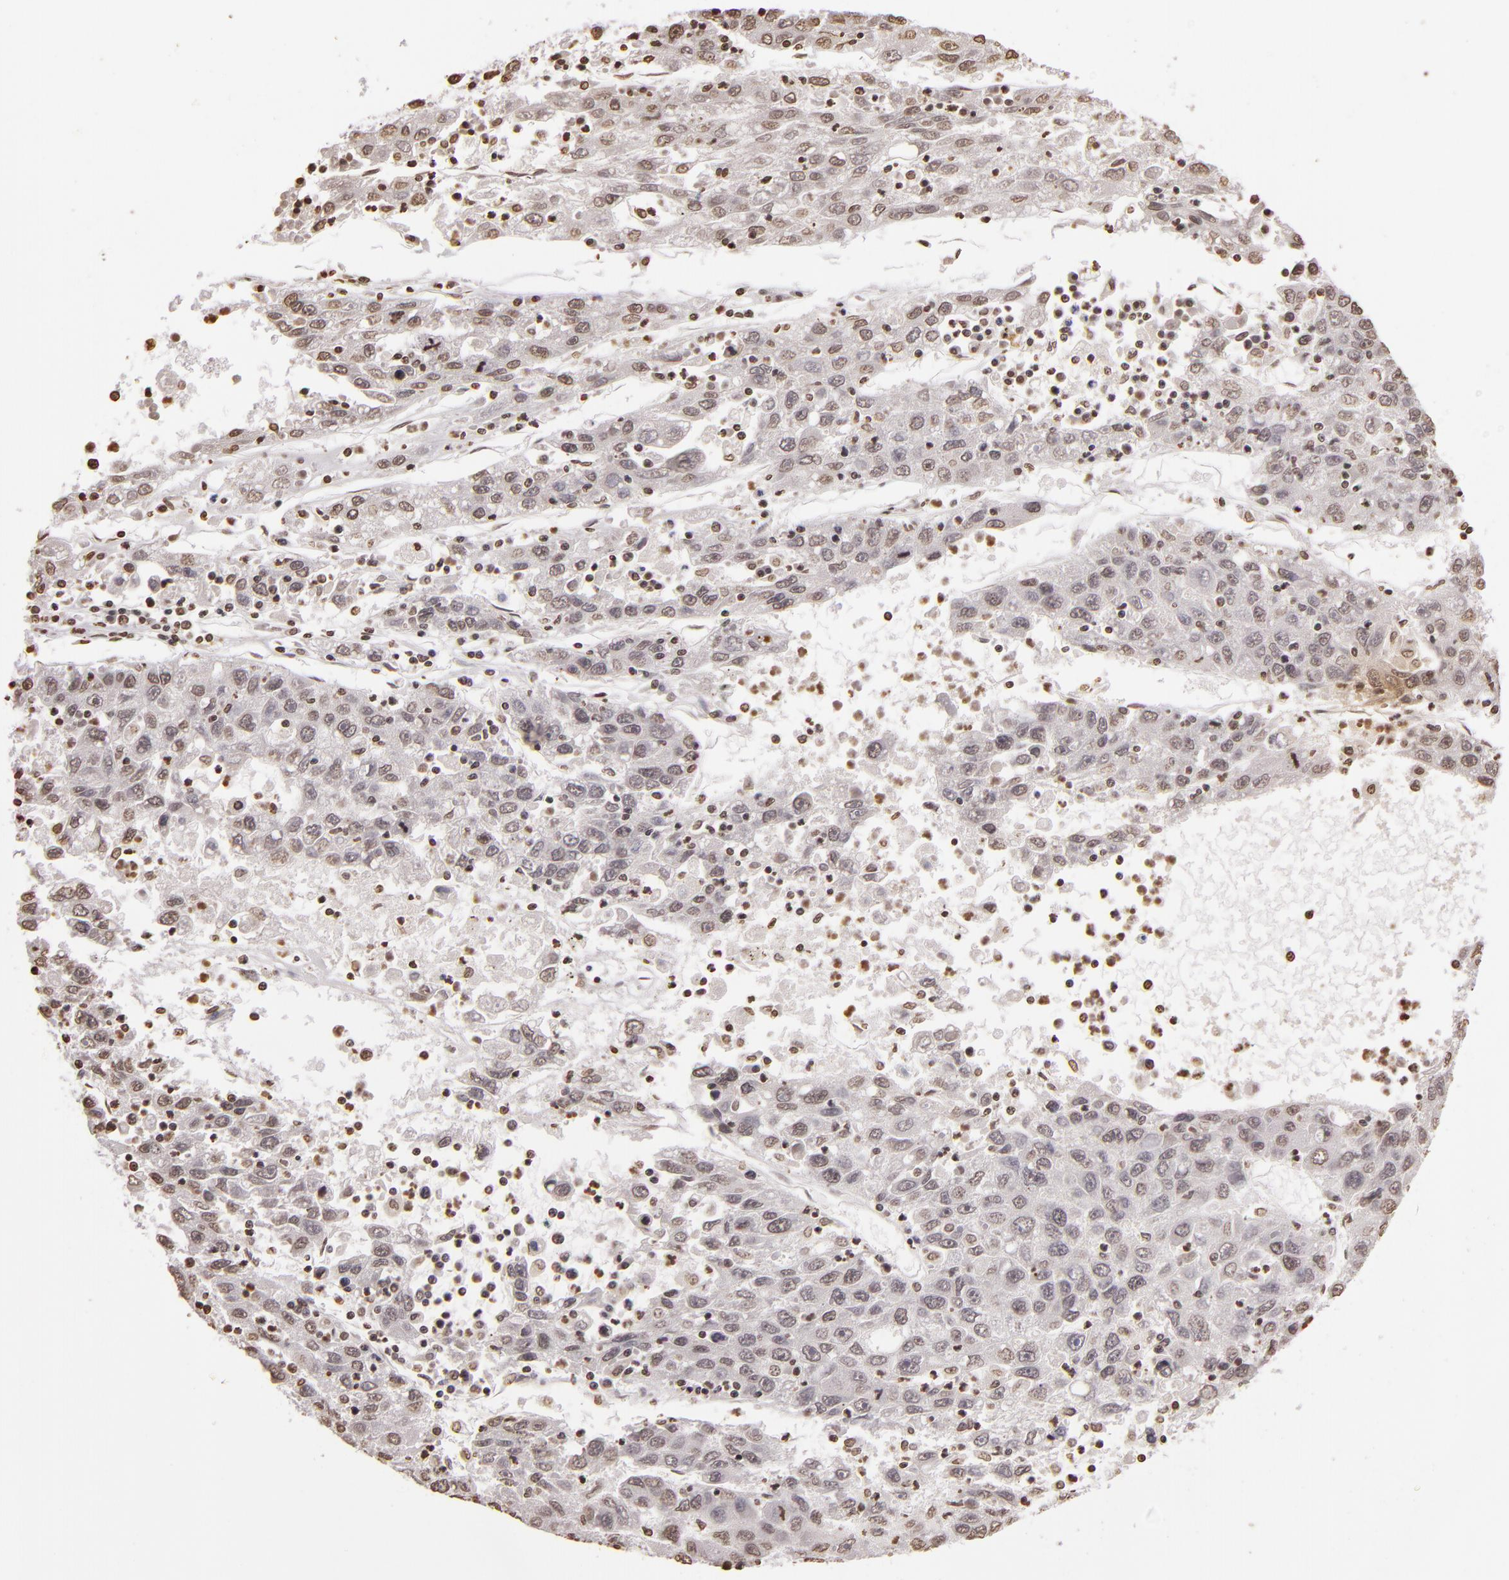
{"staining": {"intensity": "weak", "quantity": "25%-75%", "location": "nuclear"}, "tissue": "liver cancer", "cell_type": "Tumor cells", "image_type": "cancer", "snomed": [{"axis": "morphology", "description": "Carcinoma, Hepatocellular, NOS"}, {"axis": "topography", "description": "Liver"}], "caption": "Immunohistochemistry (IHC) histopathology image of liver cancer stained for a protein (brown), which displays low levels of weak nuclear positivity in approximately 25%-75% of tumor cells.", "gene": "THRB", "patient": {"sex": "male", "age": 49}}